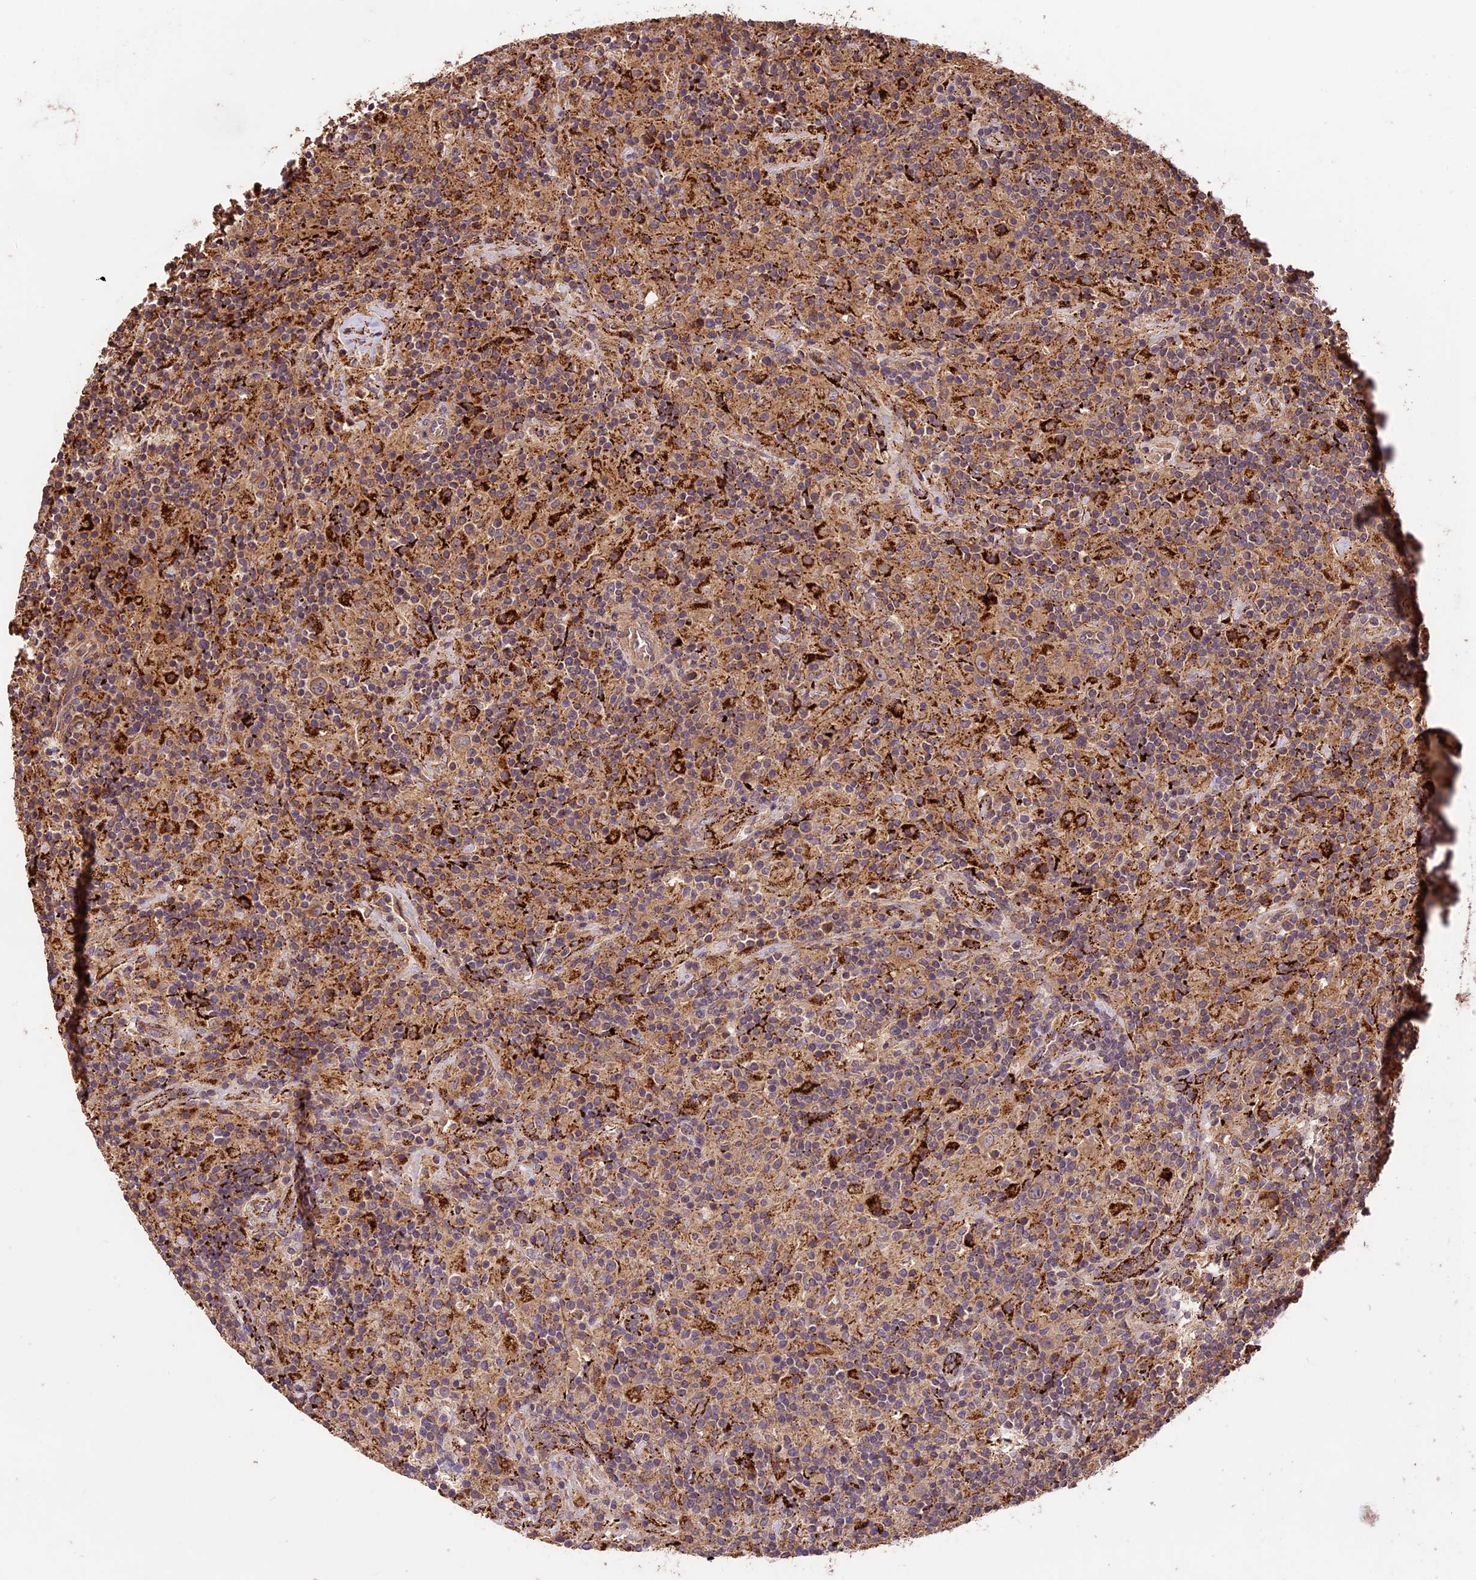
{"staining": {"intensity": "moderate", "quantity": ">75%", "location": "cytoplasmic/membranous"}, "tissue": "lymphoma", "cell_type": "Tumor cells", "image_type": "cancer", "snomed": [{"axis": "morphology", "description": "Hodgkin's disease, NOS"}, {"axis": "topography", "description": "Lymph node"}], "caption": "The photomicrograph displays immunohistochemical staining of Hodgkin's disease. There is moderate cytoplasmic/membranous positivity is seen in about >75% of tumor cells. Immunohistochemistry (ihc) stains the protein of interest in brown and the nuclei are stained blue.", "gene": "CRLF1", "patient": {"sex": "male", "age": 70}}